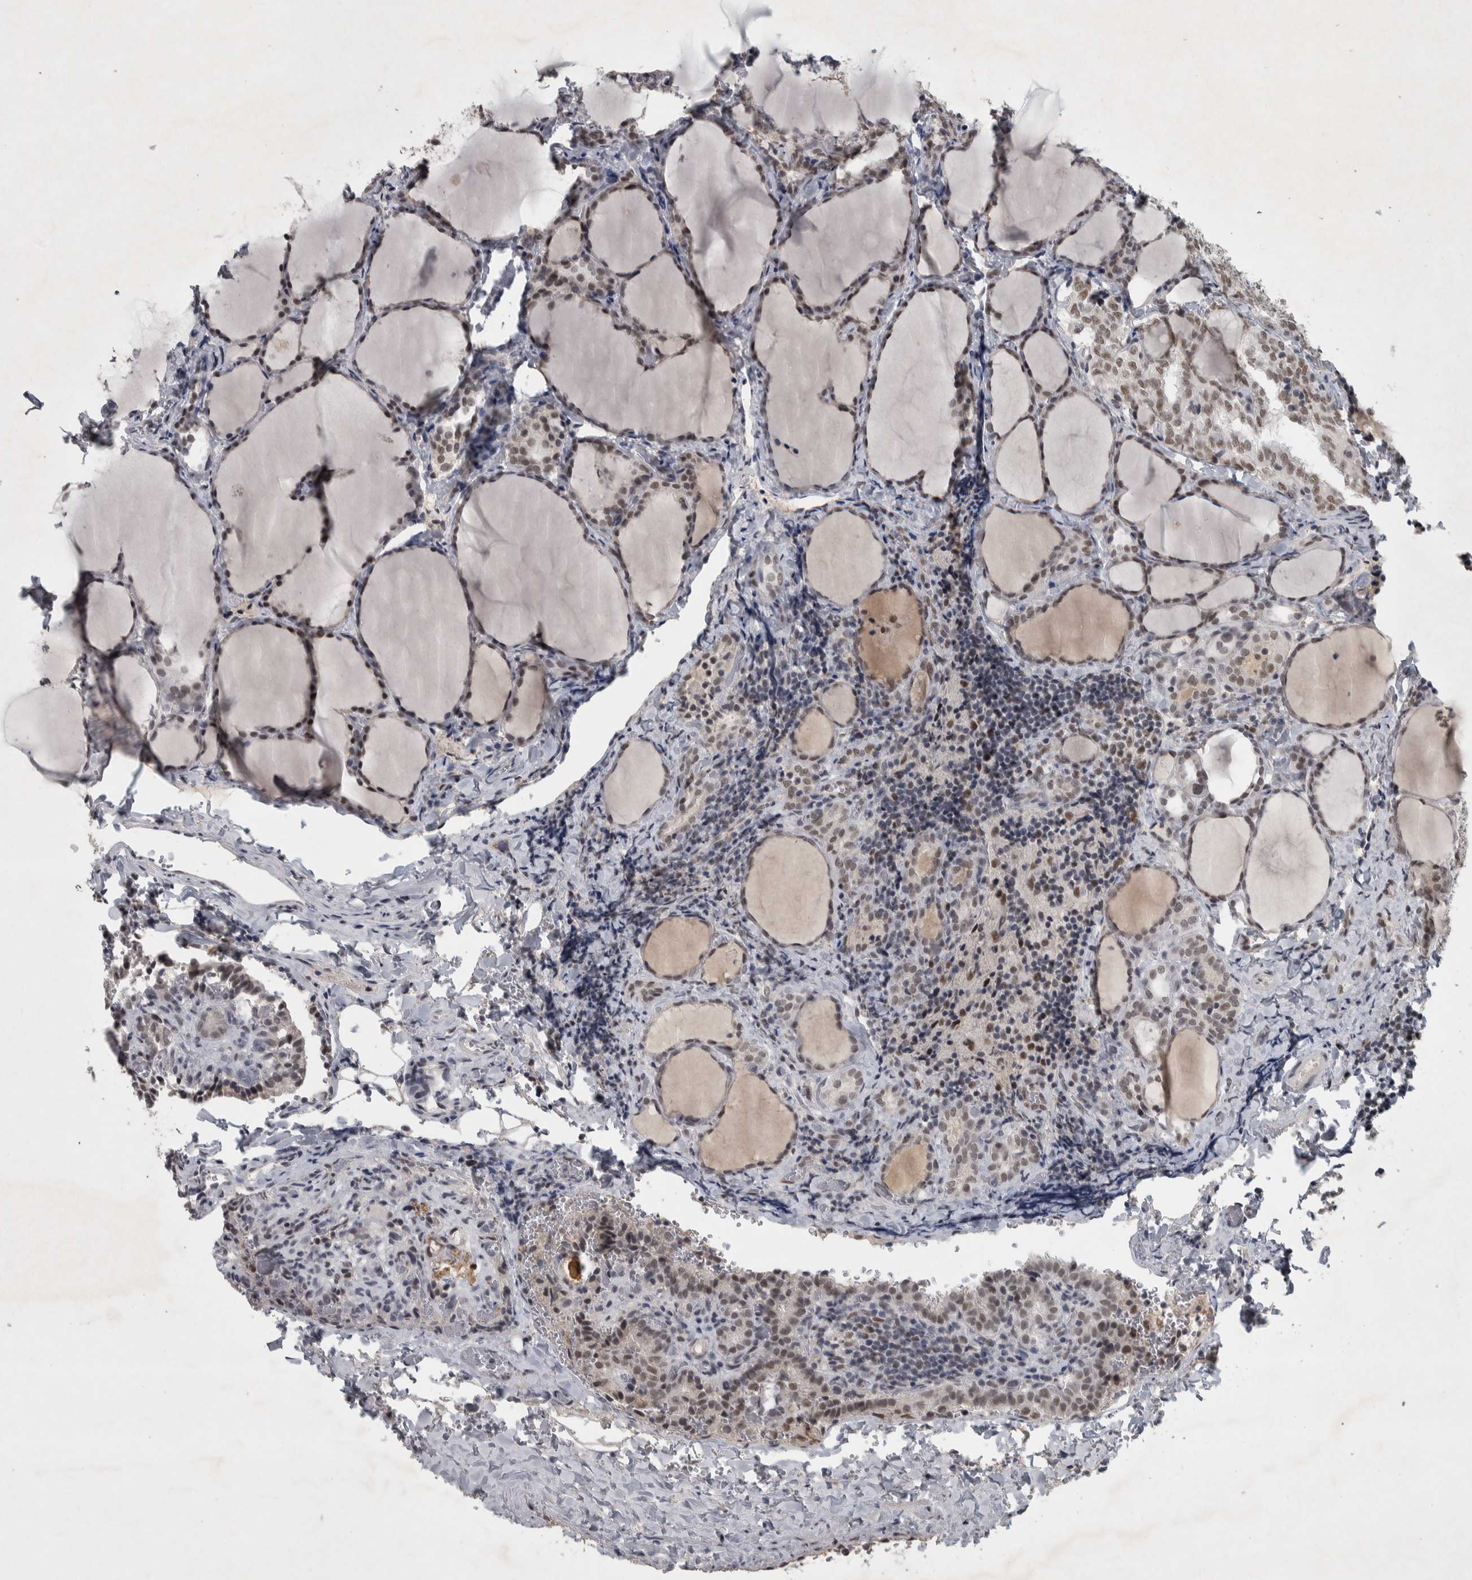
{"staining": {"intensity": "moderate", "quantity": ">75%", "location": "nuclear"}, "tissue": "thyroid cancer", "cell_type": "Tumor cells", "image_type": "cancer", "snomed": [{"axis": "morphology", "description": "Normal tissue, NOS"}, {"axis": "morphology", "description": "Papillary adenocarcinoma, NOS"}, {"axis": "topography", "description": "Thyroid gland"}], "caption": "Immunohistochemistry of human thyroid cancer reveals medium levels of moderate nuclear staining in approximately >75% of tumor cells. (Stains: DAB in brown, nuclei in blue, Microscopy: brightfield microscopy at high magnification).", "gene": "DDX42", "patient": {"sex": "female", "age": 30}}